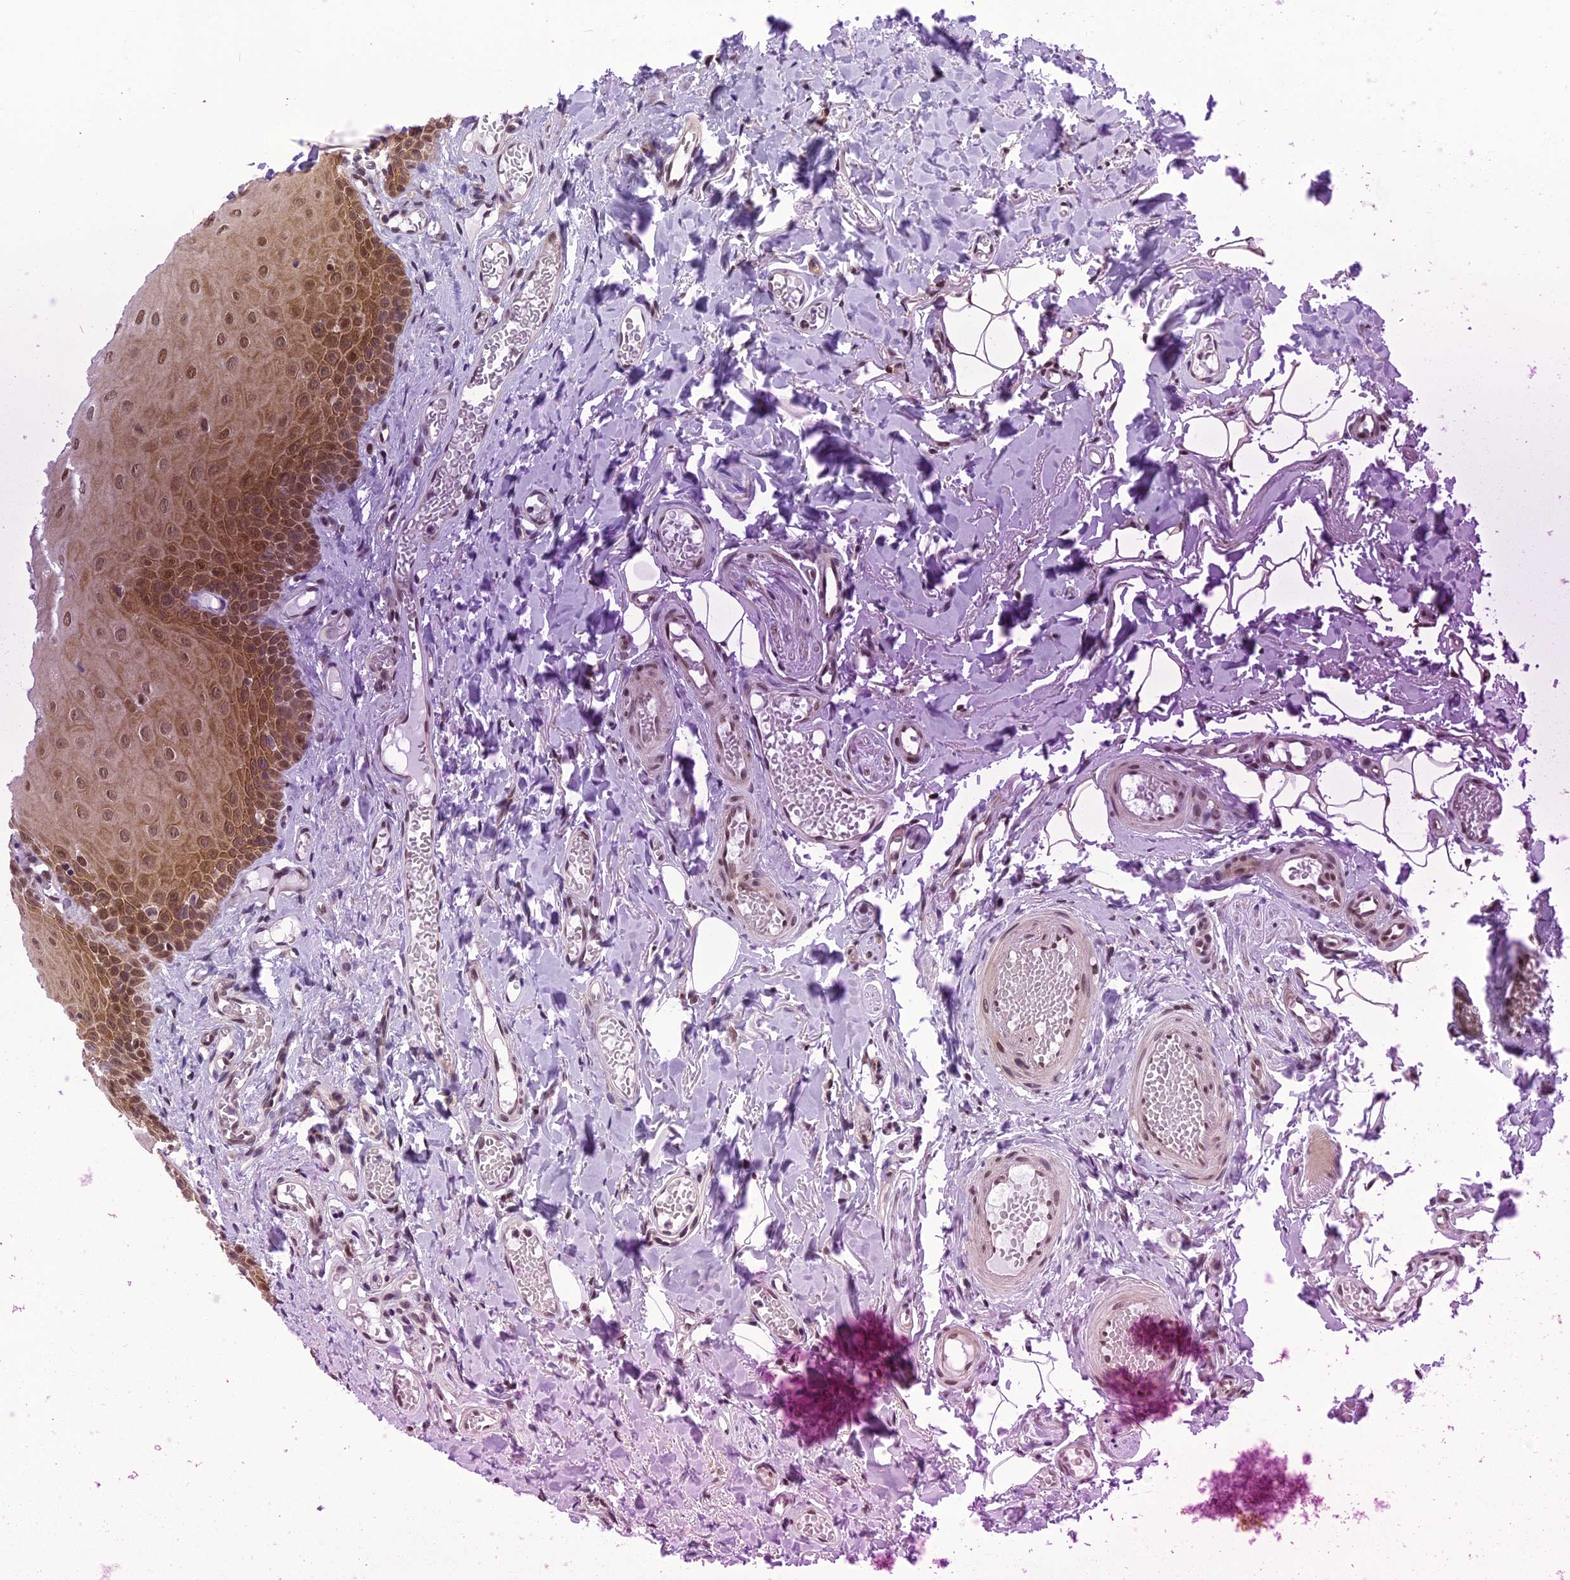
{"staining": {"intensity": "moderate", "quantity": ">75%", "location": "cytoplasmic/membranous,nuclear"}, "tissue": "oral mucosa", "cell_type": "Squamous epithelial cells", "image_type": "normal", "snomed": [{"axis": "morphology", "description": "Normal tissue, NOS"}, {"axis": "topography", "description": "Oral tissue"}], "caption": "Immunohistochemistry (DAB (3,3'-diaminobenzidine)) staining of benign human oral mucosa exhibits moderate cytoplasmic/membranous,nuclear protein positivity in approximately >75% of squamous epithelial cells.", "gene": "RTRAF", "patient": {"sex": "female", "age": 70}}